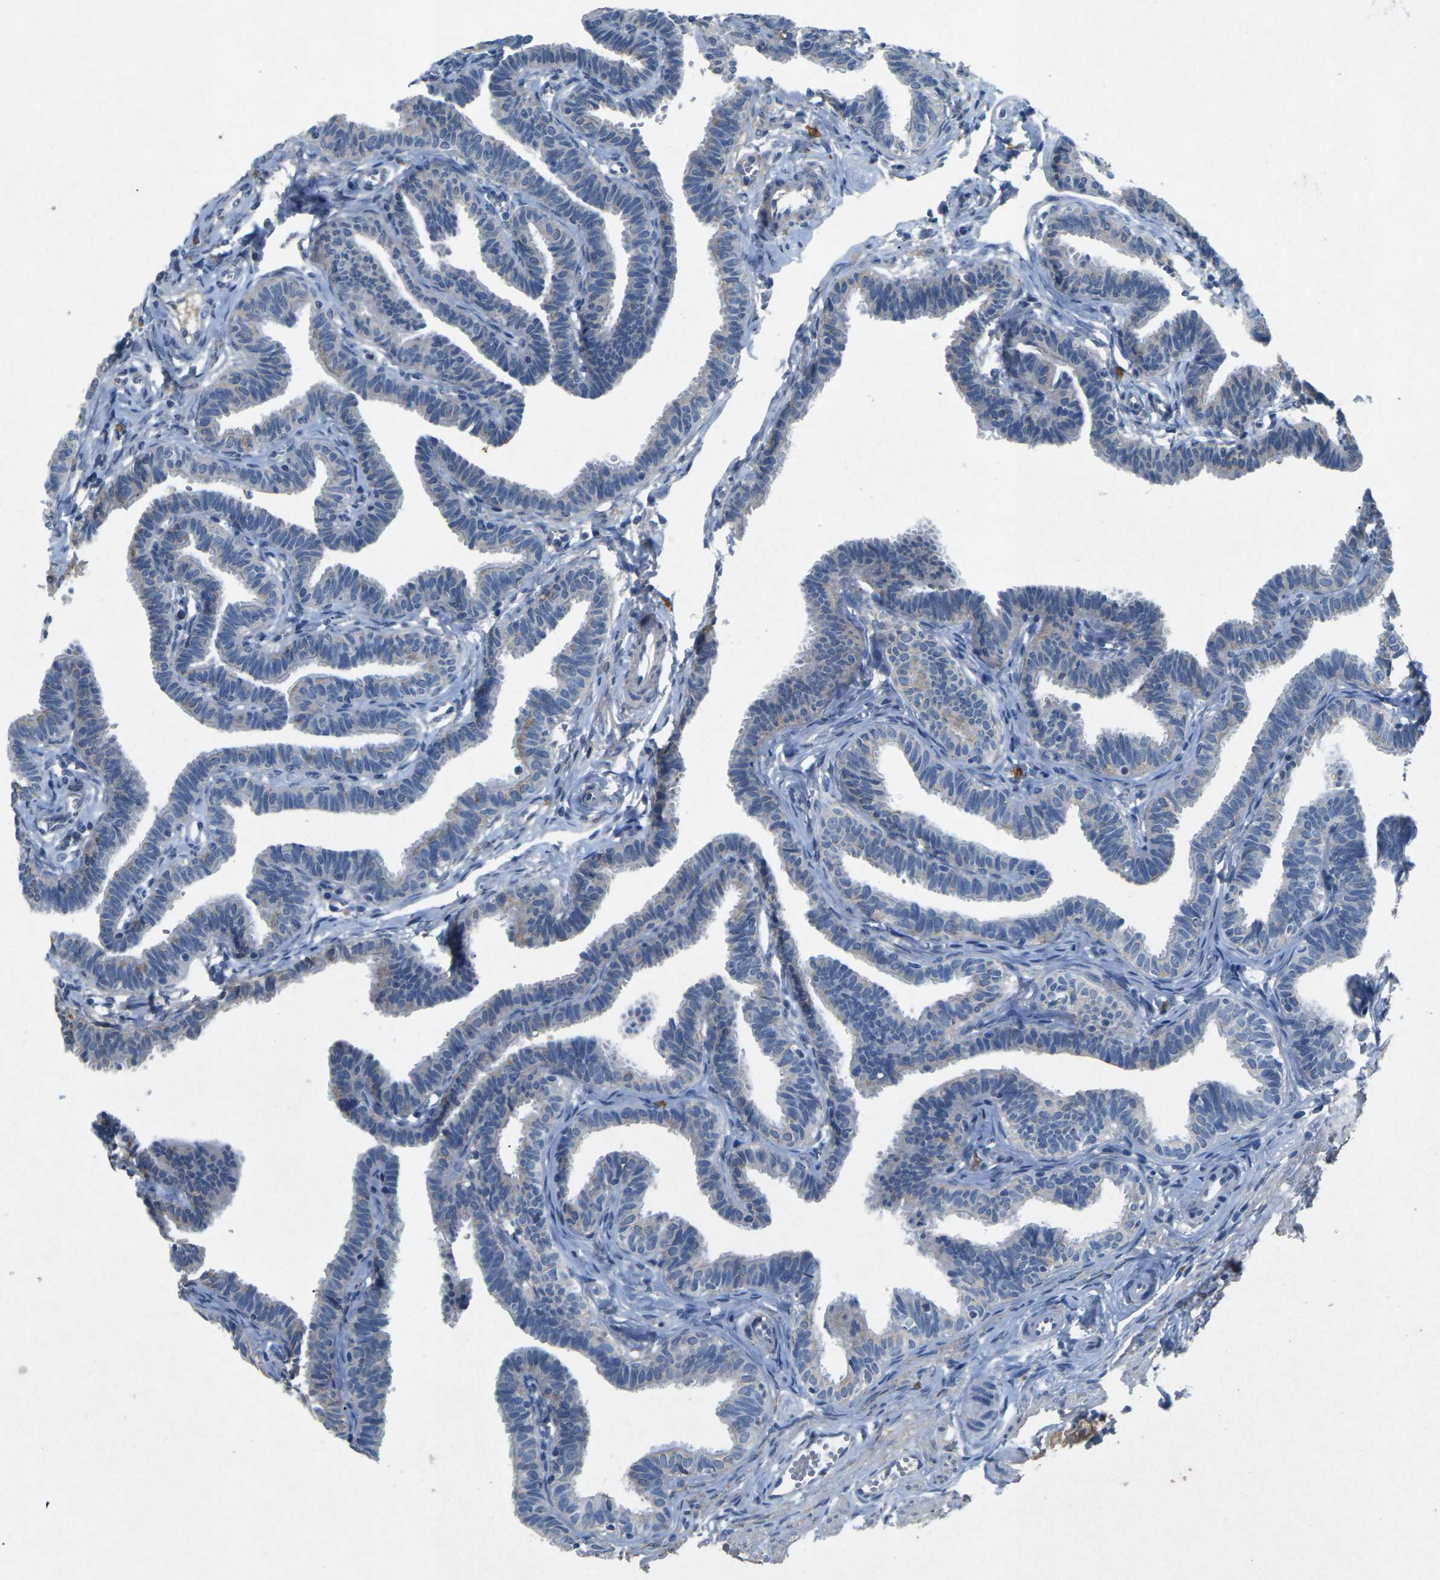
{"staining": {"intensity": "weak", "quantity": "<25%", "location": "cytoplasmic/membranous"}, "tissue": "fallopian tube", "cell_type": "Glandular cells", "image_type": "normal", "snomed": [{"axis": "morphology", "description": "Normal tissue, NOS"}, {"axis": "topography", "description": "Fallopian tube"}, {"axis": "topography", "description": "Ovary"}], "caption": "High power microscopy micrograph of an immunohistochemistry (IHC) micrograph of benign fallopian tube, revealing no significant expression in glandular cells. (Brightfield microscopy of DAB immunohistochemistry (IHC) at high magnification).", "gene": "PLG", "patient": {"sex": "female", "age": 23}}